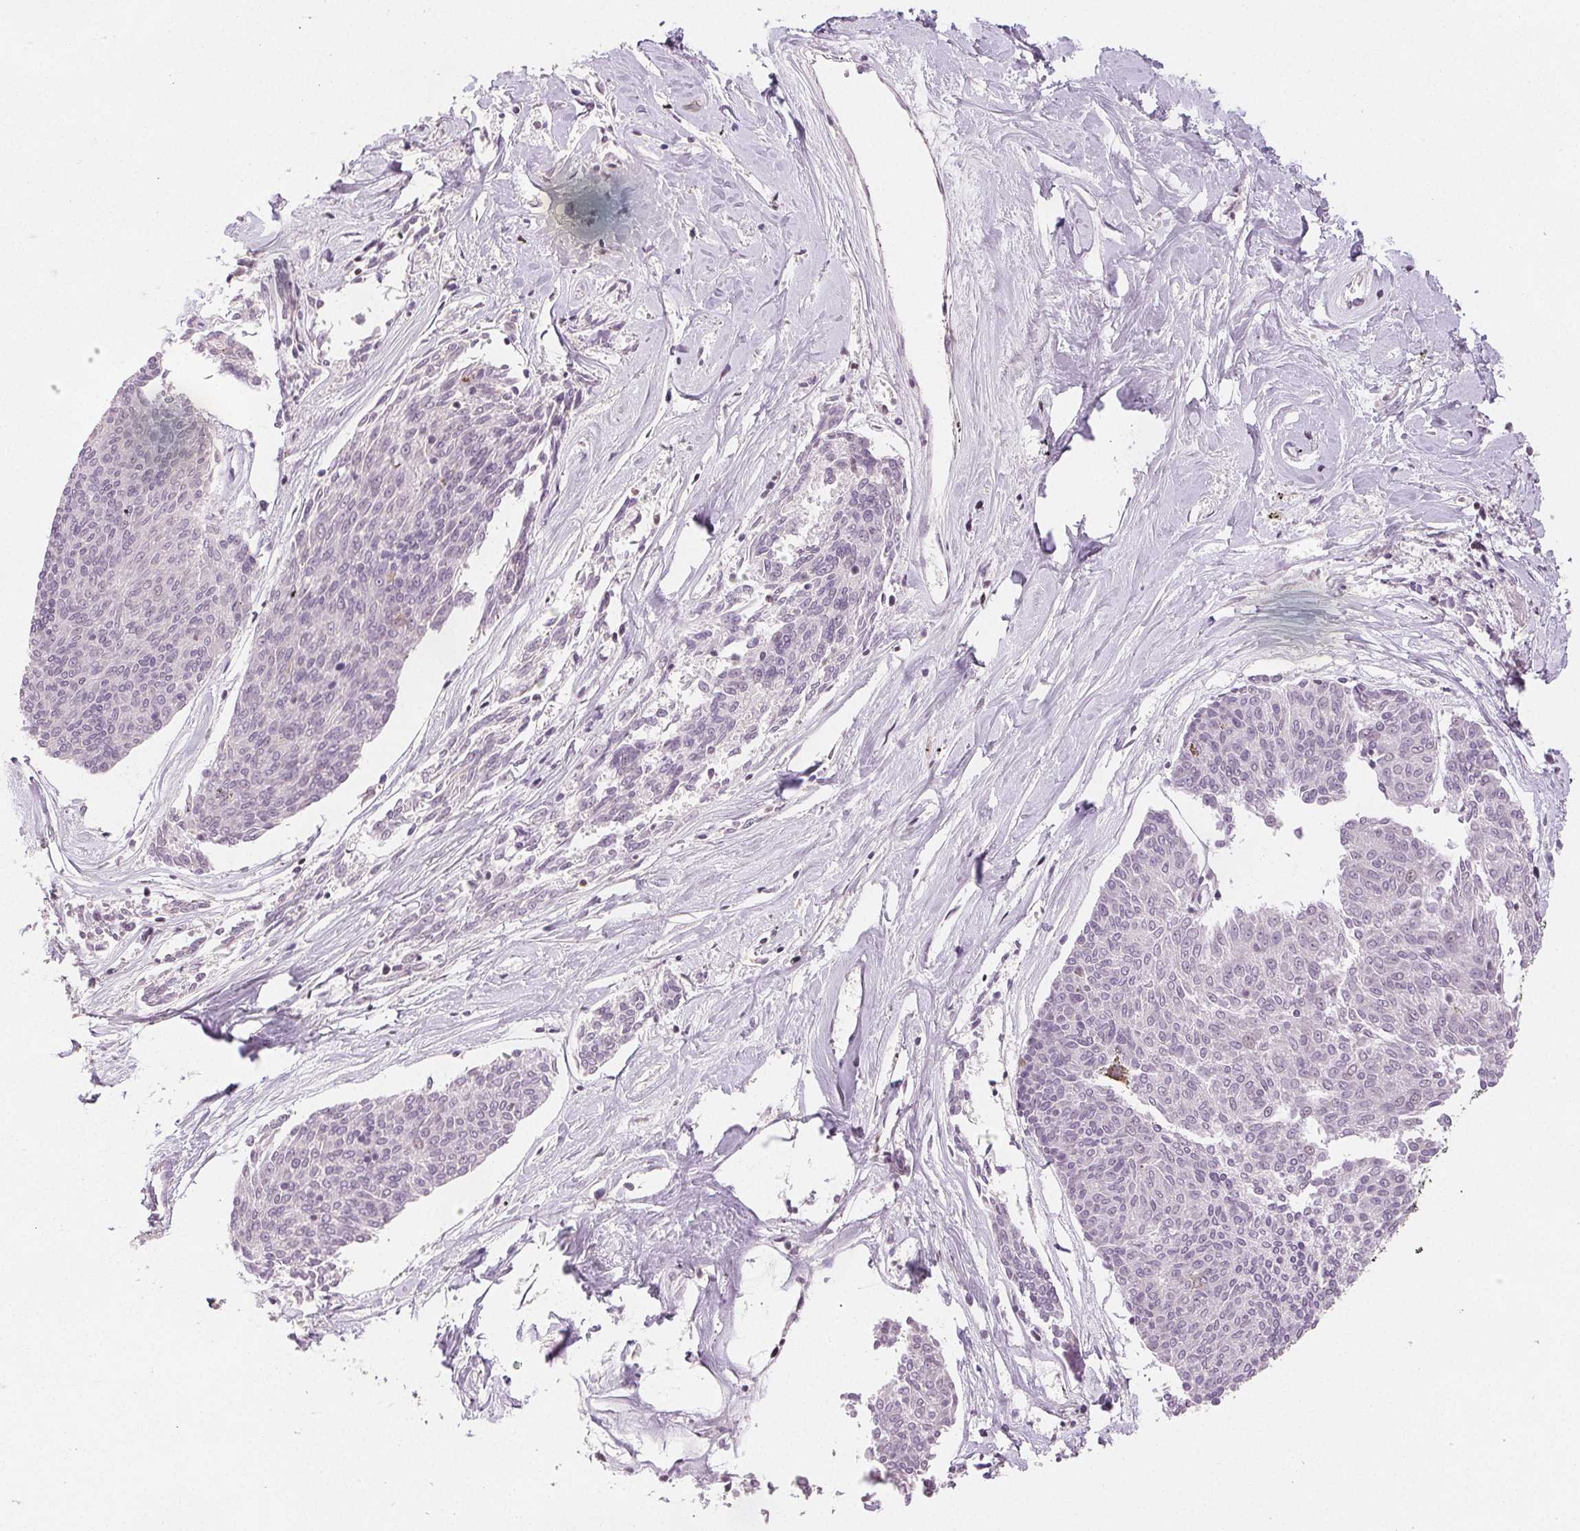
{"staining": {"intensity": "negative", "quantity": "none", "location": "none"}, "tissue": "melanoma", "cell_type": "Tumor cells", "image_type": "cancer", "snomed": [{"axis": "morphology", "description": "Malignant melanoma, NOS"}, {"axis": "topography", "description": "Skin"}], "caption": "Micrograph shows no protein staining in tumor cells of melanoma tissue.", "gene": "RUNX2", "patient": {"sex": "female", "age": 72}}